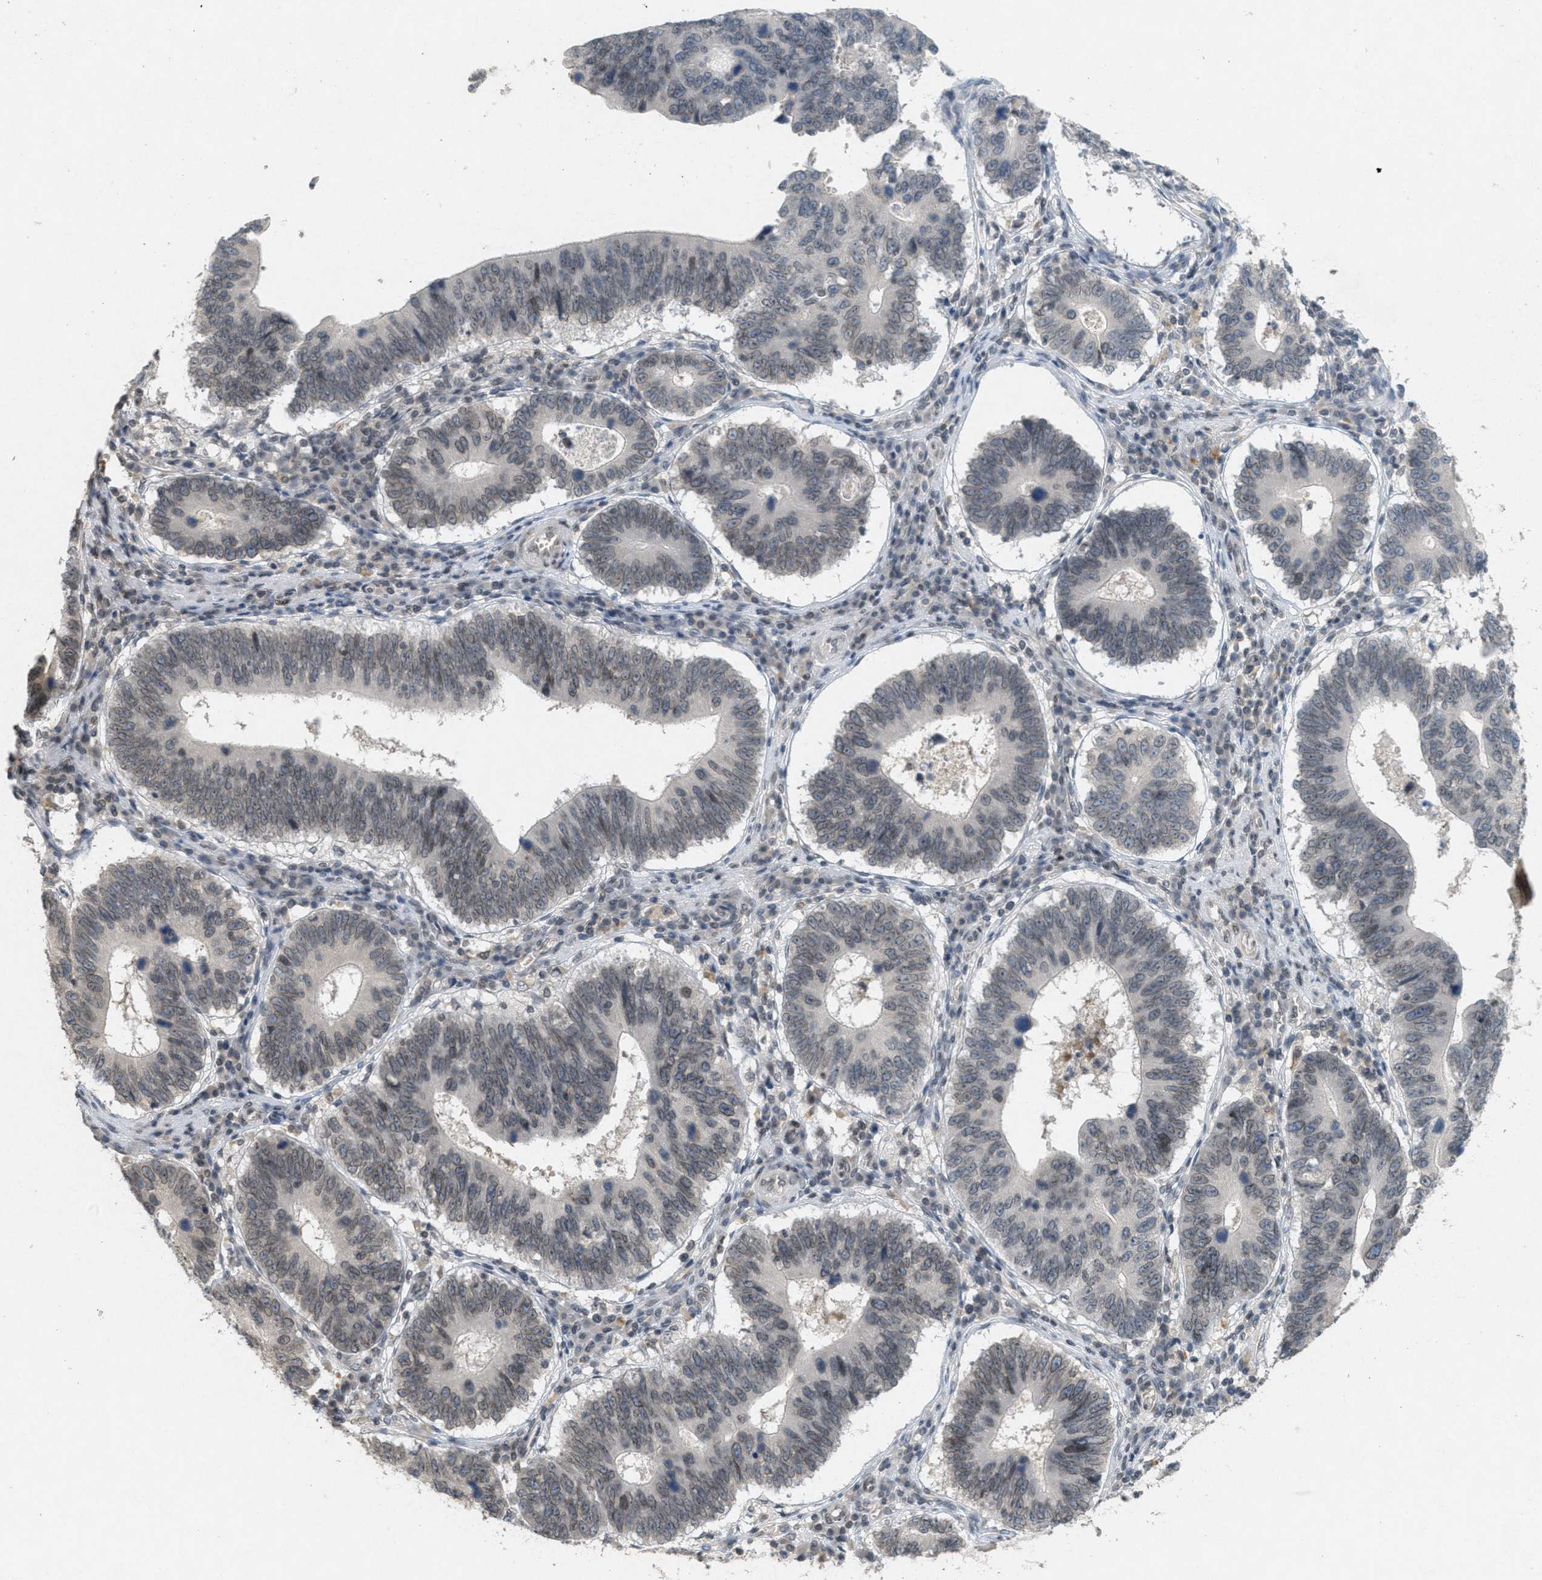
{"staining": {"intensity": "weak", "quantity": "25%-75%", "location": "cytoplasmic/membranous,nuclear"}, "tissue": "stomach cancer", "cell_type": "Tumor cells", "image_type": "cancer", "snomed": [{"axis": "morphology", "description": "Adenocarcinoma, NOS"}, {"axis": "topography", "description": "Stomach"}], "caption": "Weak cytoplasmic/membranous and nuclear protein staining is present in approximately 25%-75% of tumor cells in stomach cancer.", "gene": "ABHD6", "patient": {"sex": "male", "age": 59}}